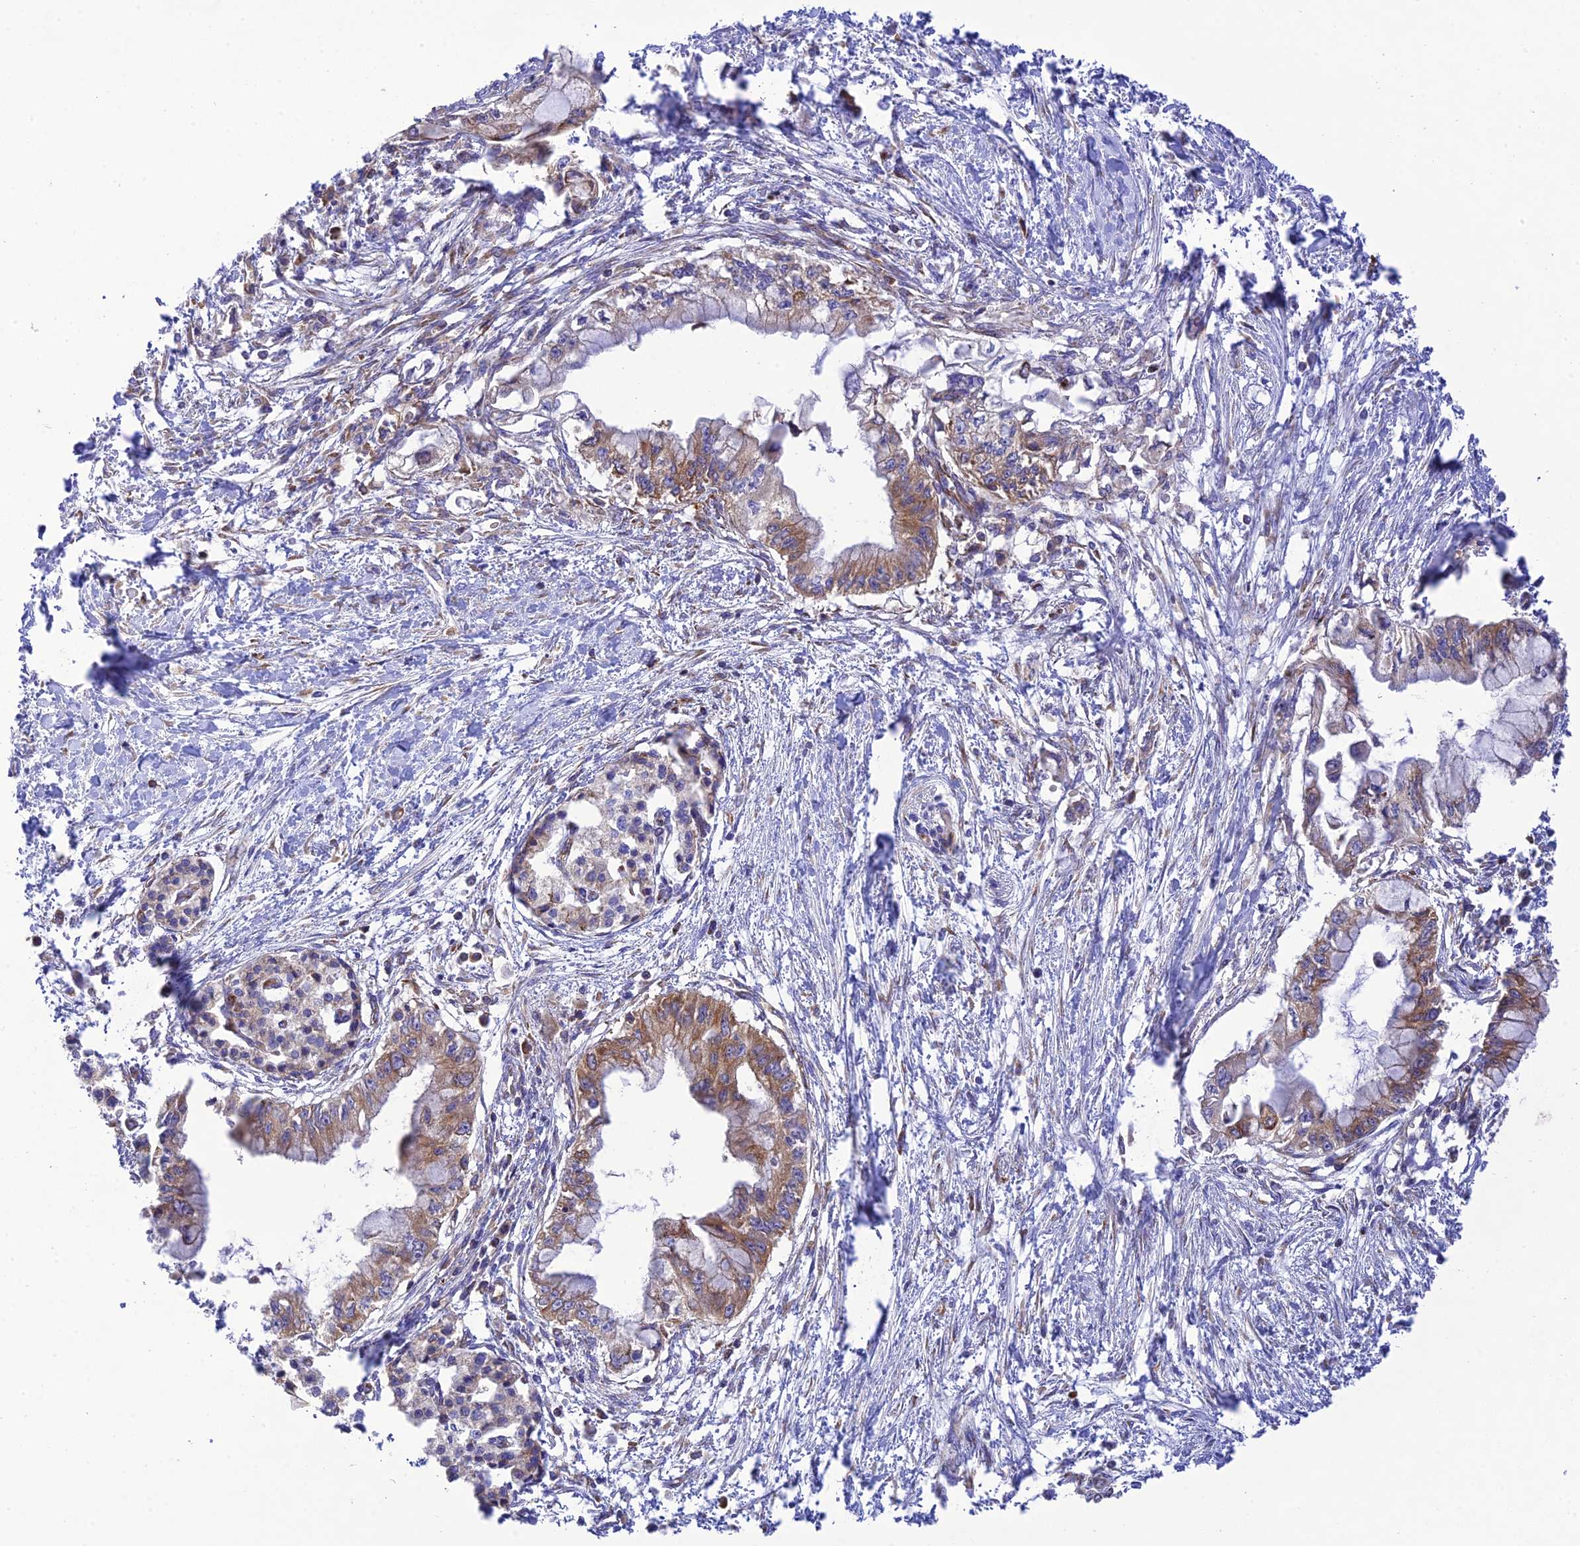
{"staining": {"intensity": "moderate", "quantity": ">75%", "location": "cytoplasmic/membranous"}, "tissue": "pancreatic cancer", "cell_type": "Tumor cells", "image_type": "cancer", "snomed": [{"axis": "morphology", "description": "Adenocarcinoma, NOS"}, {"axis": "topography", "description": "Pancreas"}], "caption": "This histopathology image shows IHC staining of human pancreatic adenocarcinoma, with medium moderate cytoplasmic/membranous positivity in approximately >75% of tumor cells.", "gene": "PIMREG", "patient": {"sex": "male", "age": 48}}